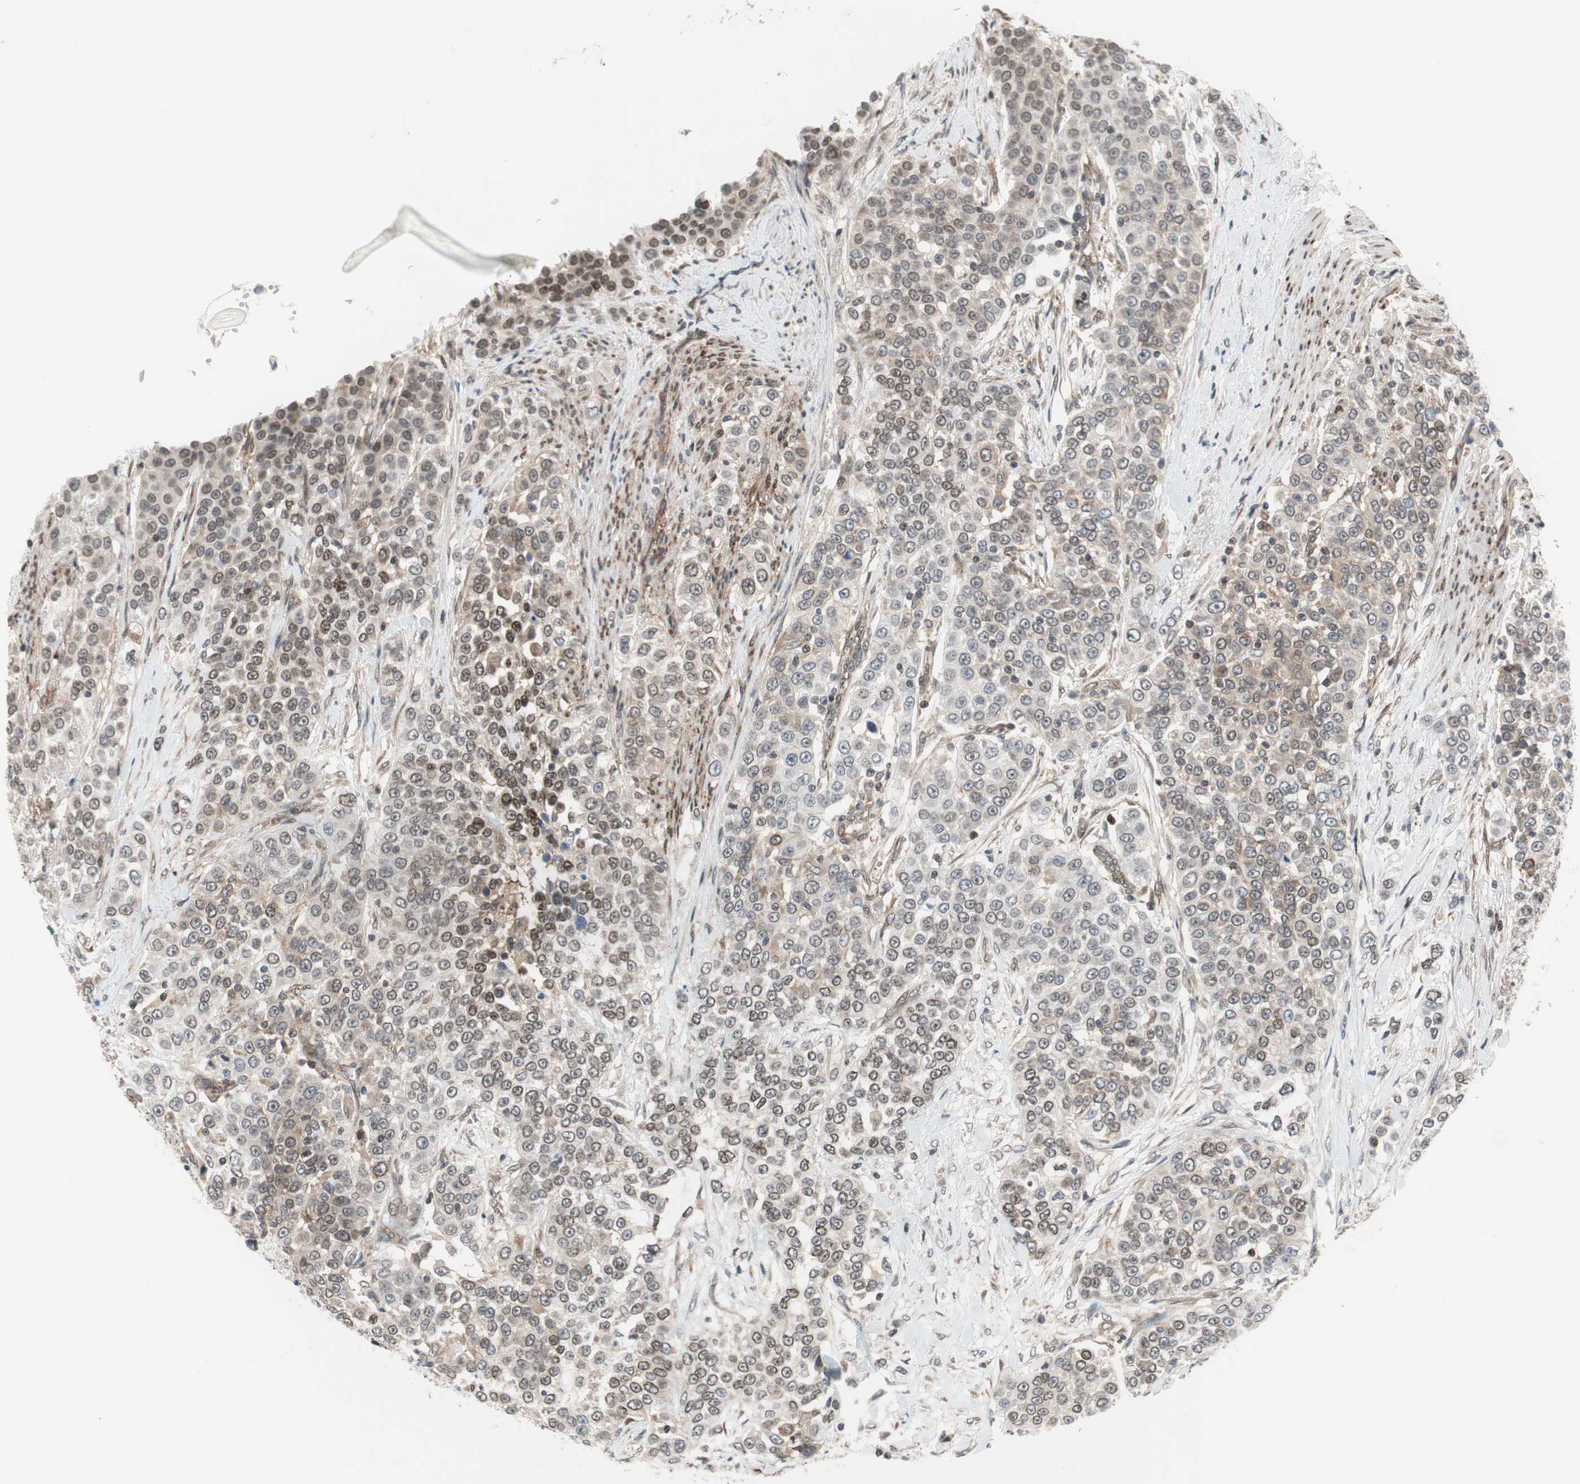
{"staining": {"intensity": "weak", "quantity": "<25%", "location": "cytoplasmic/membranous"}, "tissue": "urothelial cancer", "cell_type": "Tumor cells", "image_type": "cancer", "snomed": [{"axis": "morphology", "description": "Urothelial carcinoma, High grade"}, {"axis": "topography", "description": "Urinary bladder"}], "caption": "Immunohistochemistry photomicrograph of neoplastic tissue: human urothelial cancer stained with DAB shows no significant protein expression in tumor cells.", "gene": "ZNF512B", "patient": {"sex": "female", "age": 80}}